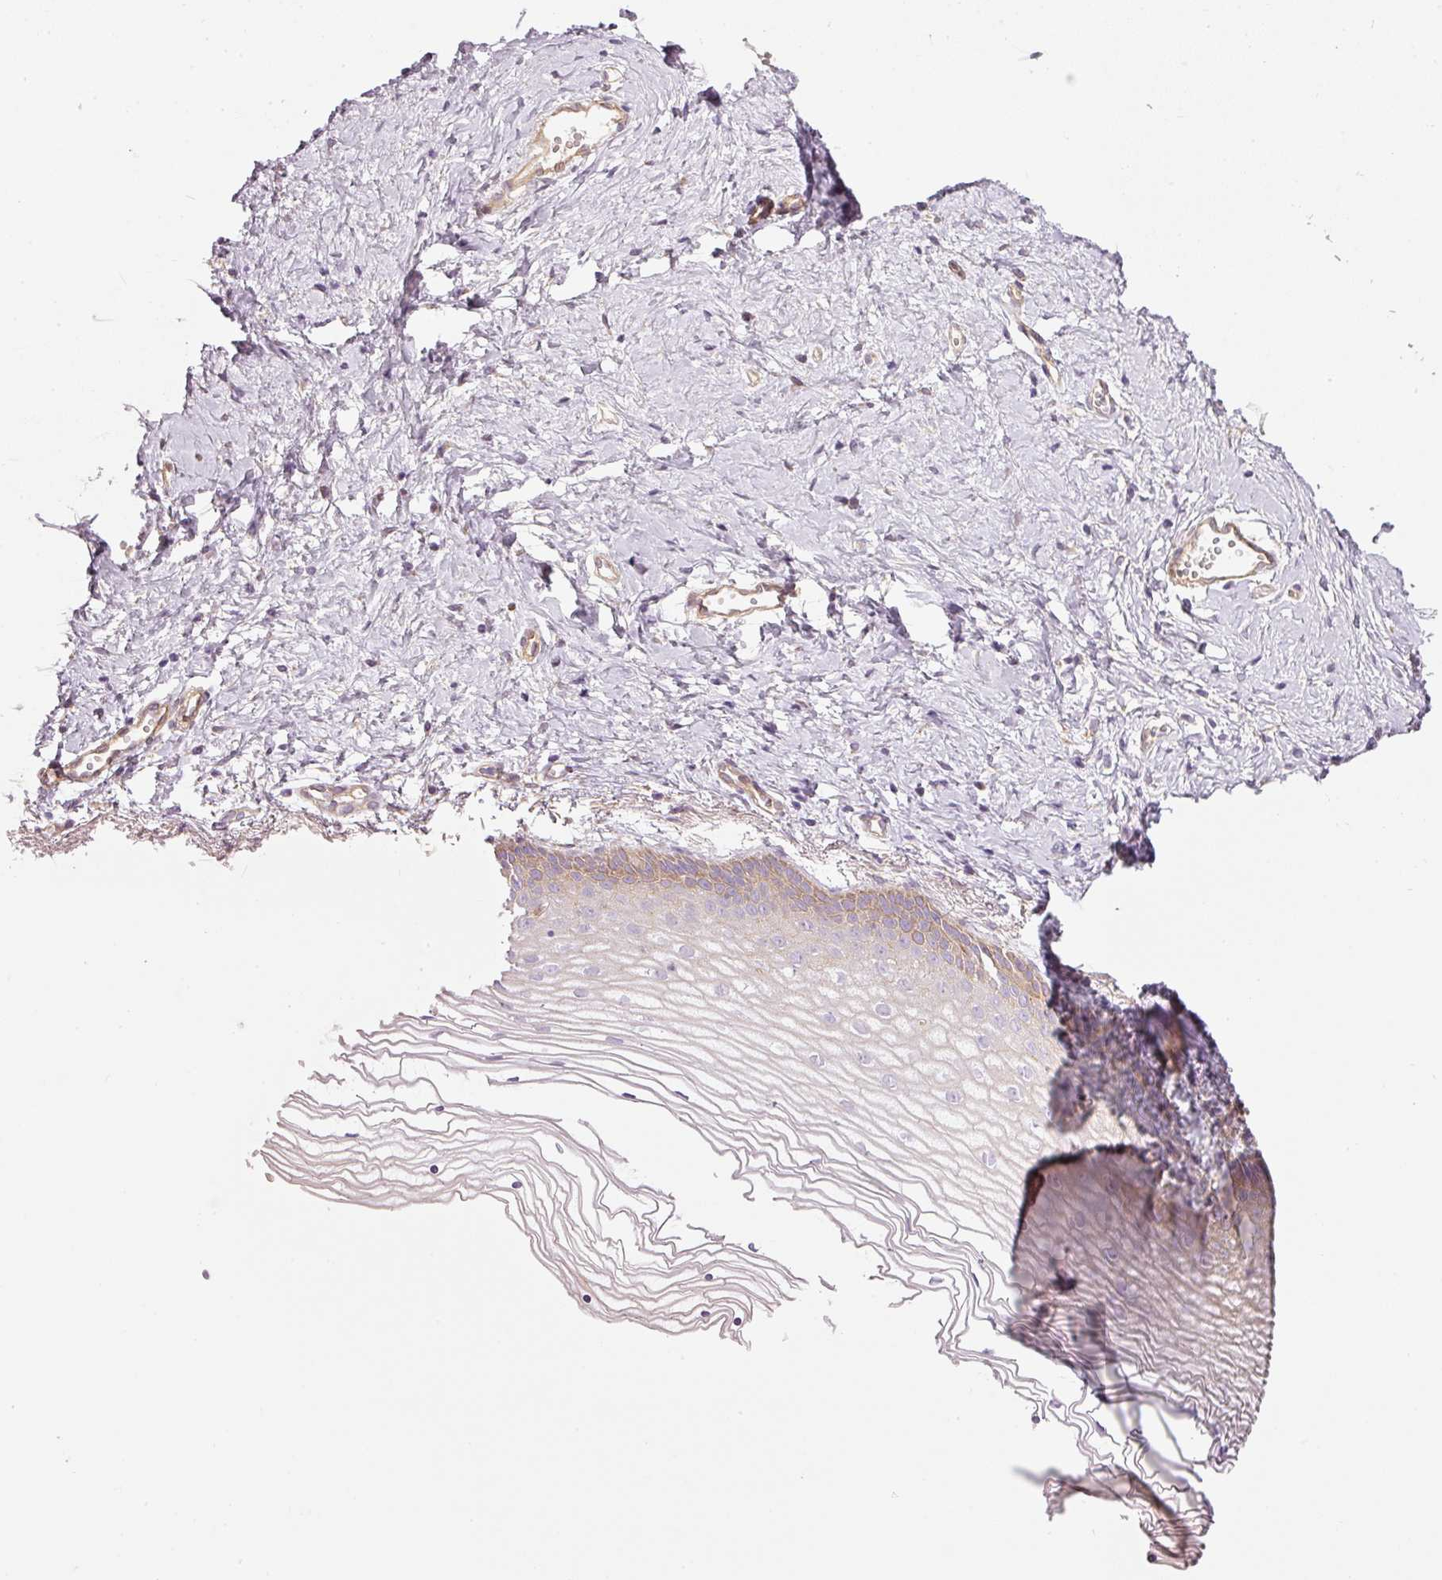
{"staining": {"intensity": "moderate", "quantity": "<25%", "location": "cytoplasmic/membranous"}, "tissue": "vagina", "cell_type": "Squamous epithelial cells", "image_type": "normal", "snomed": [{"axis": "morphology", "description": "Normal tissue, NOS"}, {"axis": "topography", "description": "Vagina"}], "caption": "Brown immunohistochemical staining in benign human vagina shows moderate cytoplasmic/membranous expression in about <25% of squamous epithelial cells. Ihc stains the protein in brown and the nuclei are stained blue.", "gene": "OSR2", "patient": {"sex": "female", "age": 56}}